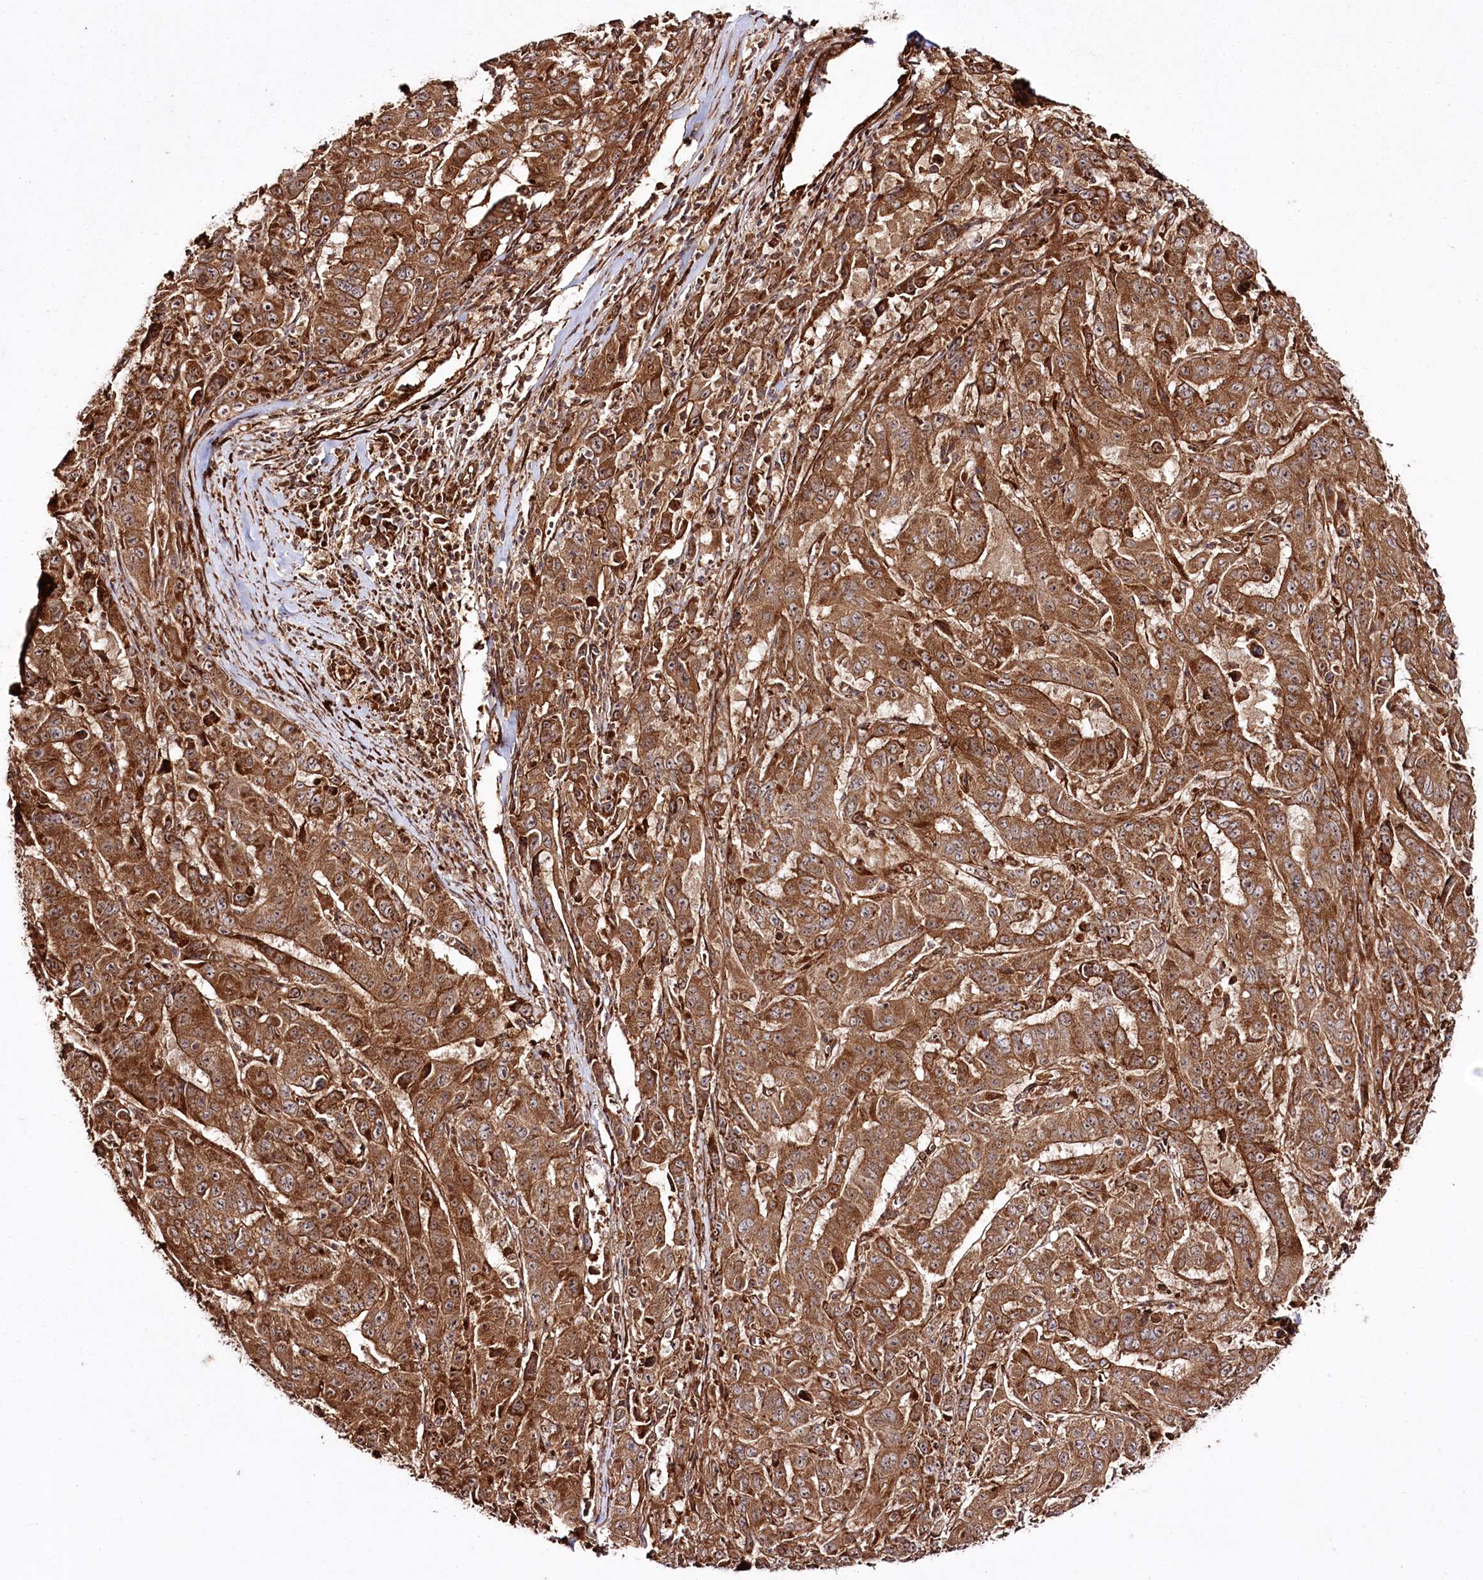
{"staining": {"intensity": "strong", "quantity": ">75%", "location": "cytoplasmic/membranous"}, "tissue": "pancreatic cancer", "cell_type": "Tumor cells", "image_type": "cancer", "snomed": [{"axis": "morphology", "description": "Adenocarcinoma, NOS"}, {"axis": "topography", "description": "Pancreas"}], "caption": "Protein staining of pancreatic adenocarcinoma tissue shows strong cytoplasmic/membranous expression in approximately >75% of tumor cells.", "gene": "REXO2", "patient": {"sex": "male", "age": 63}}